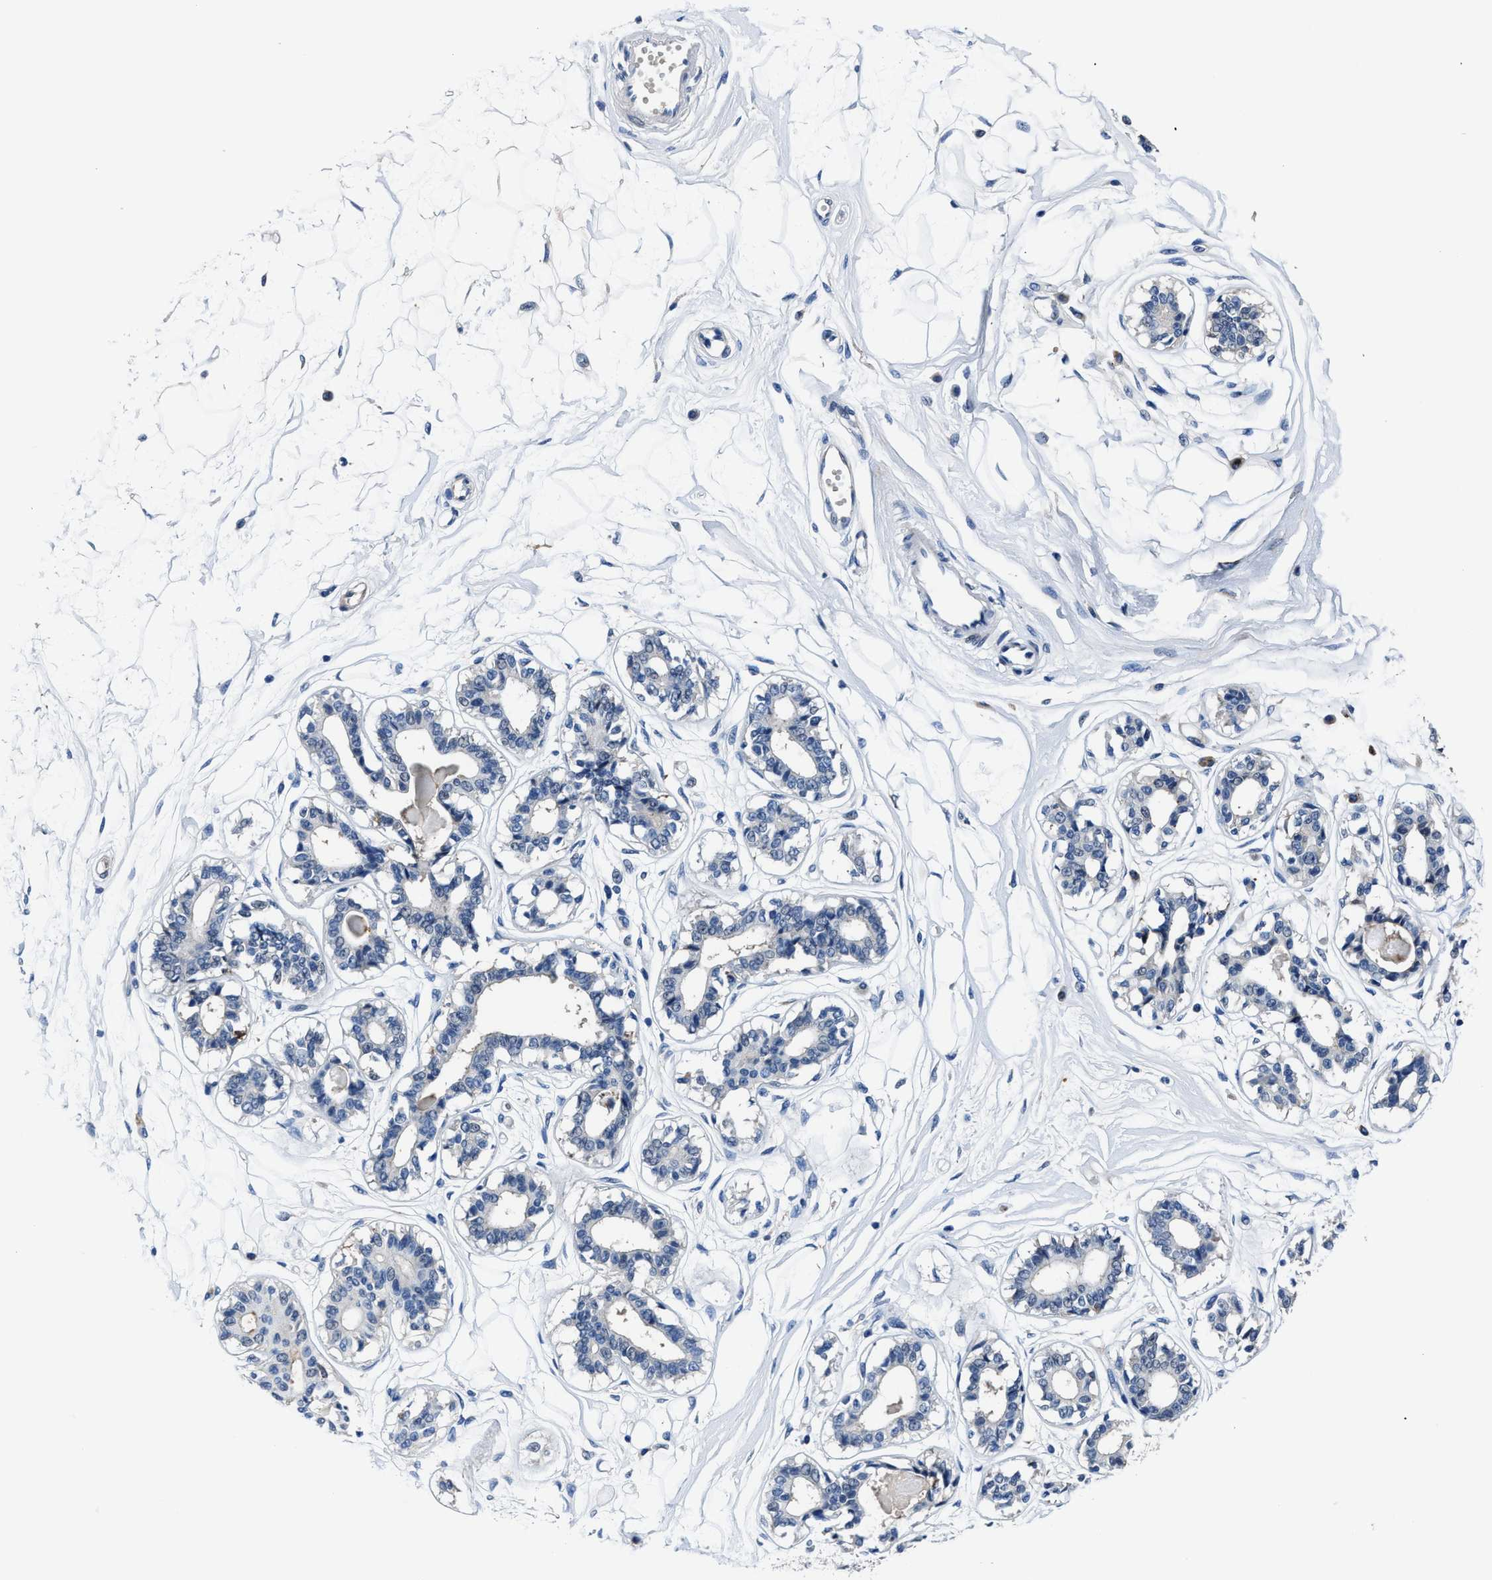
{"staining": {"intensity": "negative", "quantity": "none", "location": "none"}, "tissue": "breast", "cell_type": "Adipocytes", "image_type": "normal", "snomed": [{"axis": "morphology", "description": "Normal tissue, NOS"}, {"axis": "topography", "description": "Breast"}], "caption": "Immunohistochemistry (IHC) micrograph of unremarkable breast stained for a protein (brown), which shows no positivity in adipocytes.", "gene": "FTL", "patient": {"sex": "female", "age": 45}}